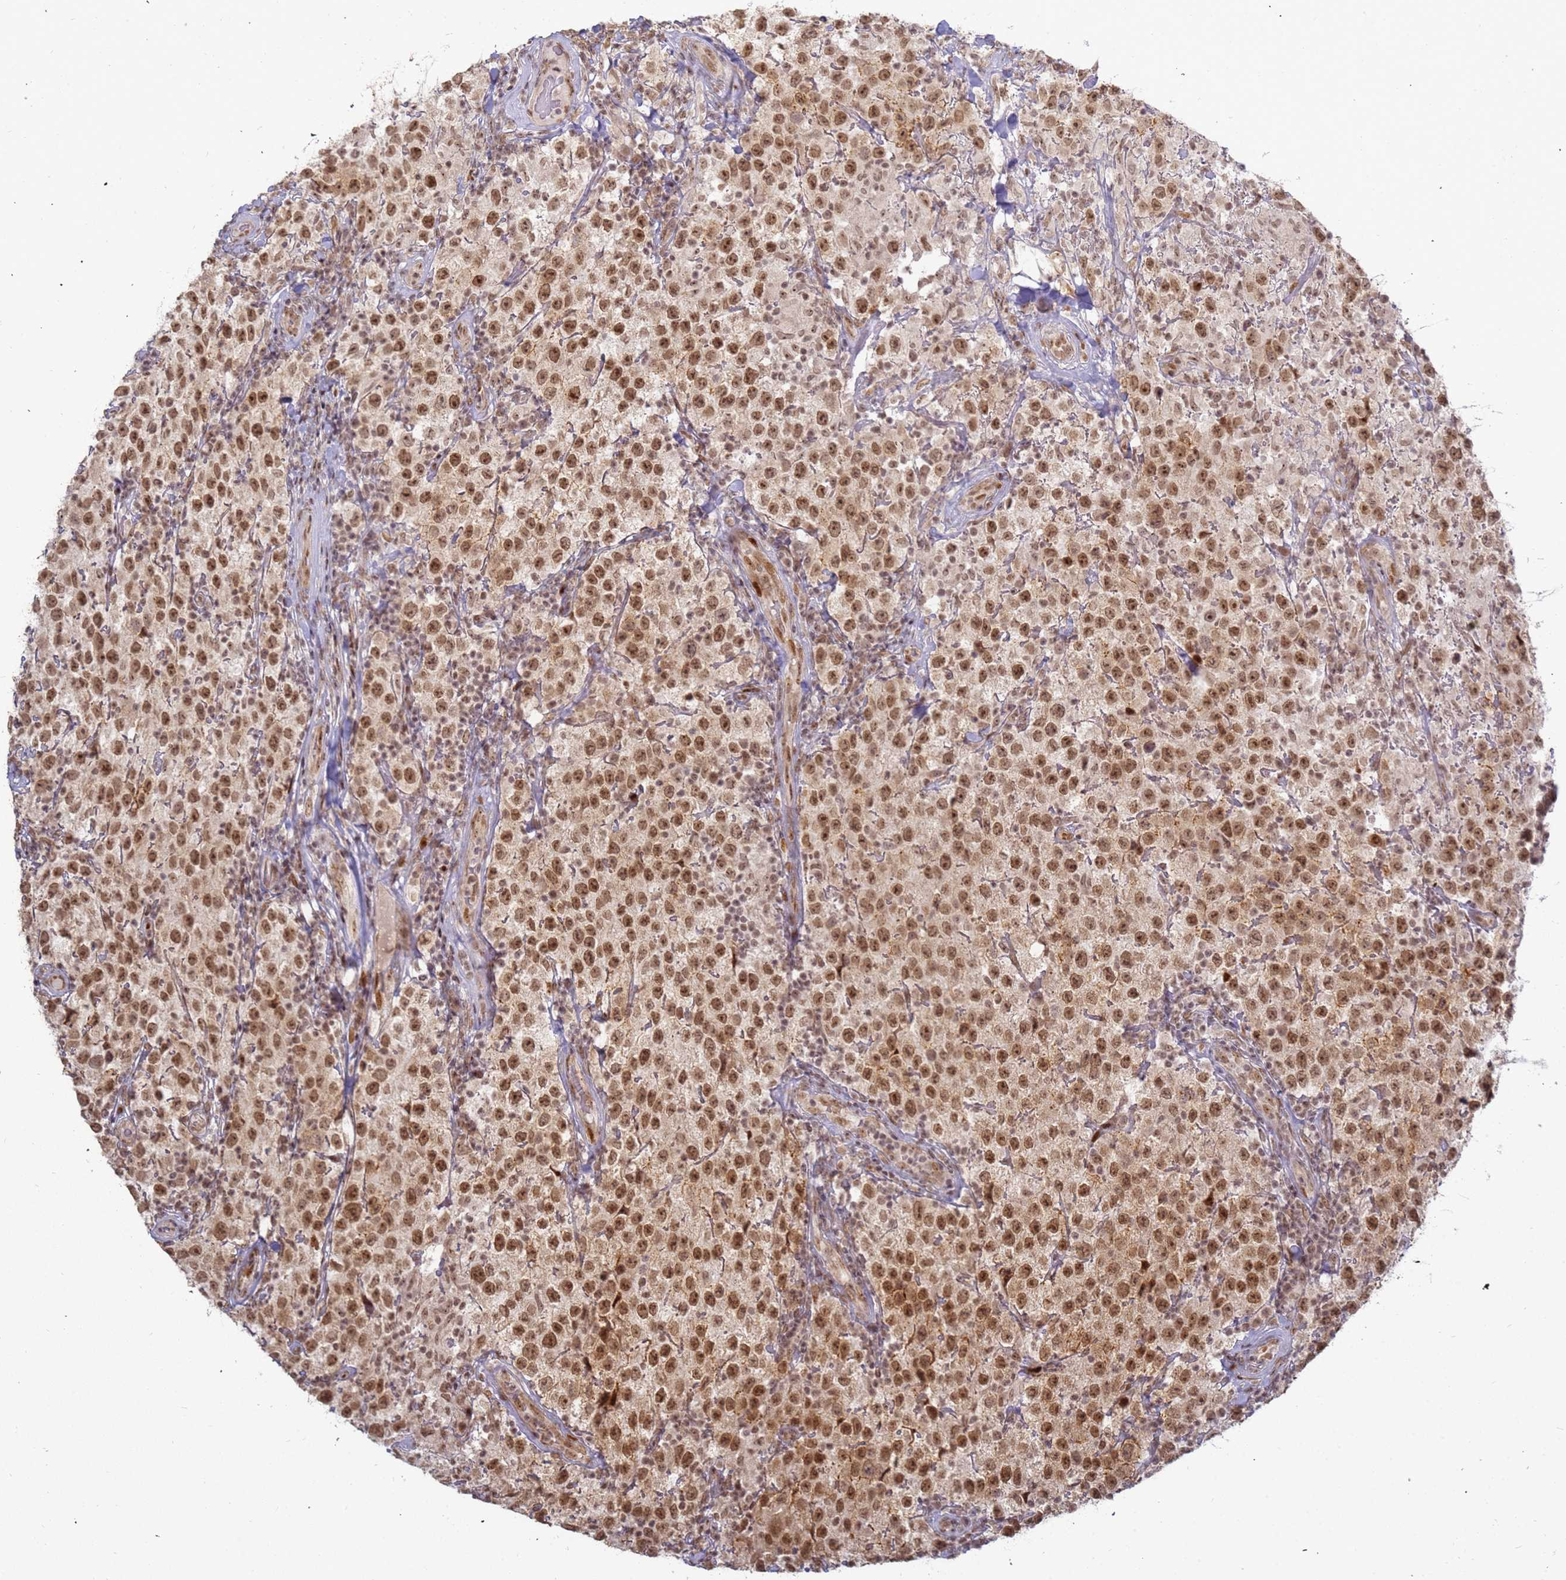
{"staining": {"intensity": "moderate", "quantity": ">75%", "location": "nuclear"}, "tissue": "testis cancer", "cell_type": "Tumor cells", "image_type": "cancer", "snomed": [{"axis": "morphology", "description": "Seminoma, NOS"}, {"axis": "morphology", "description": "Carcinoma, Embryonal, NOS"}, {"axis": "topography", "description": "Testis"}], "caption": "Immunohistochemistry image of neoplastic tissue: testis cancer stained using IHC demonstrates medium levels of moderate protein expression localized specifically in the nuclear of tumor cells, appearing as a nuclear brown color.", "gene": "ABCA2", "patient": {"sex": "male", "age": 41}}